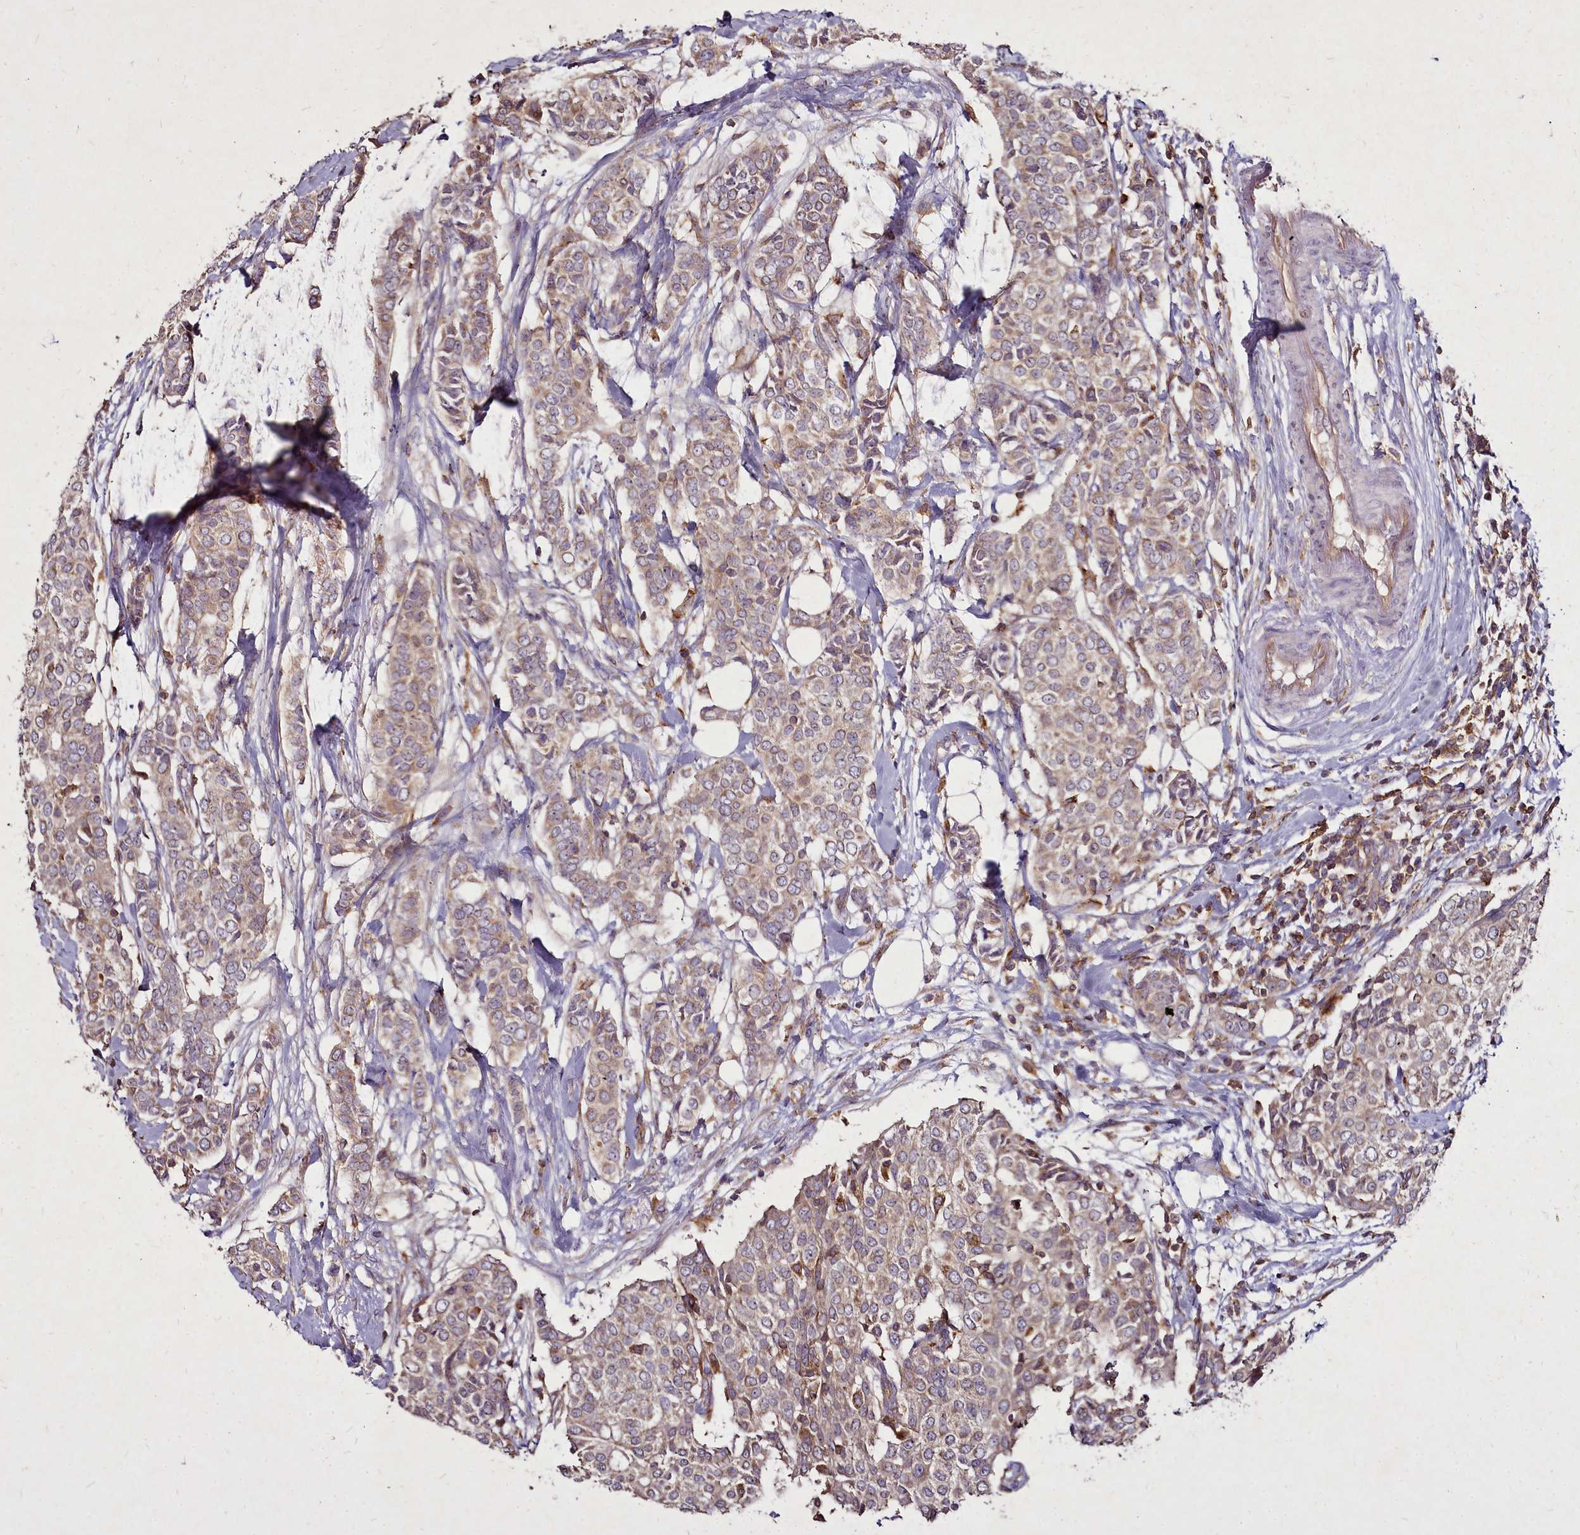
{"staining": {"intensity": "moderate", "quantity": "25%-75%", "location": "cytoplasmic/membranous"}, "tissue": "breast cancer", "cell_type": "Tumor cells", "image_type": "cancer", "snomed": [{"axis": "morphology", "description": "Lobular carcinoma"}, {"axis": "topography", "description": "Breast"}], "caption": "Human breast cancer stained with a protein marker displays moderate staining in tumor cells.", "gene": "NCKAP1L", "patient": {"sex": "female", "age": 51}}